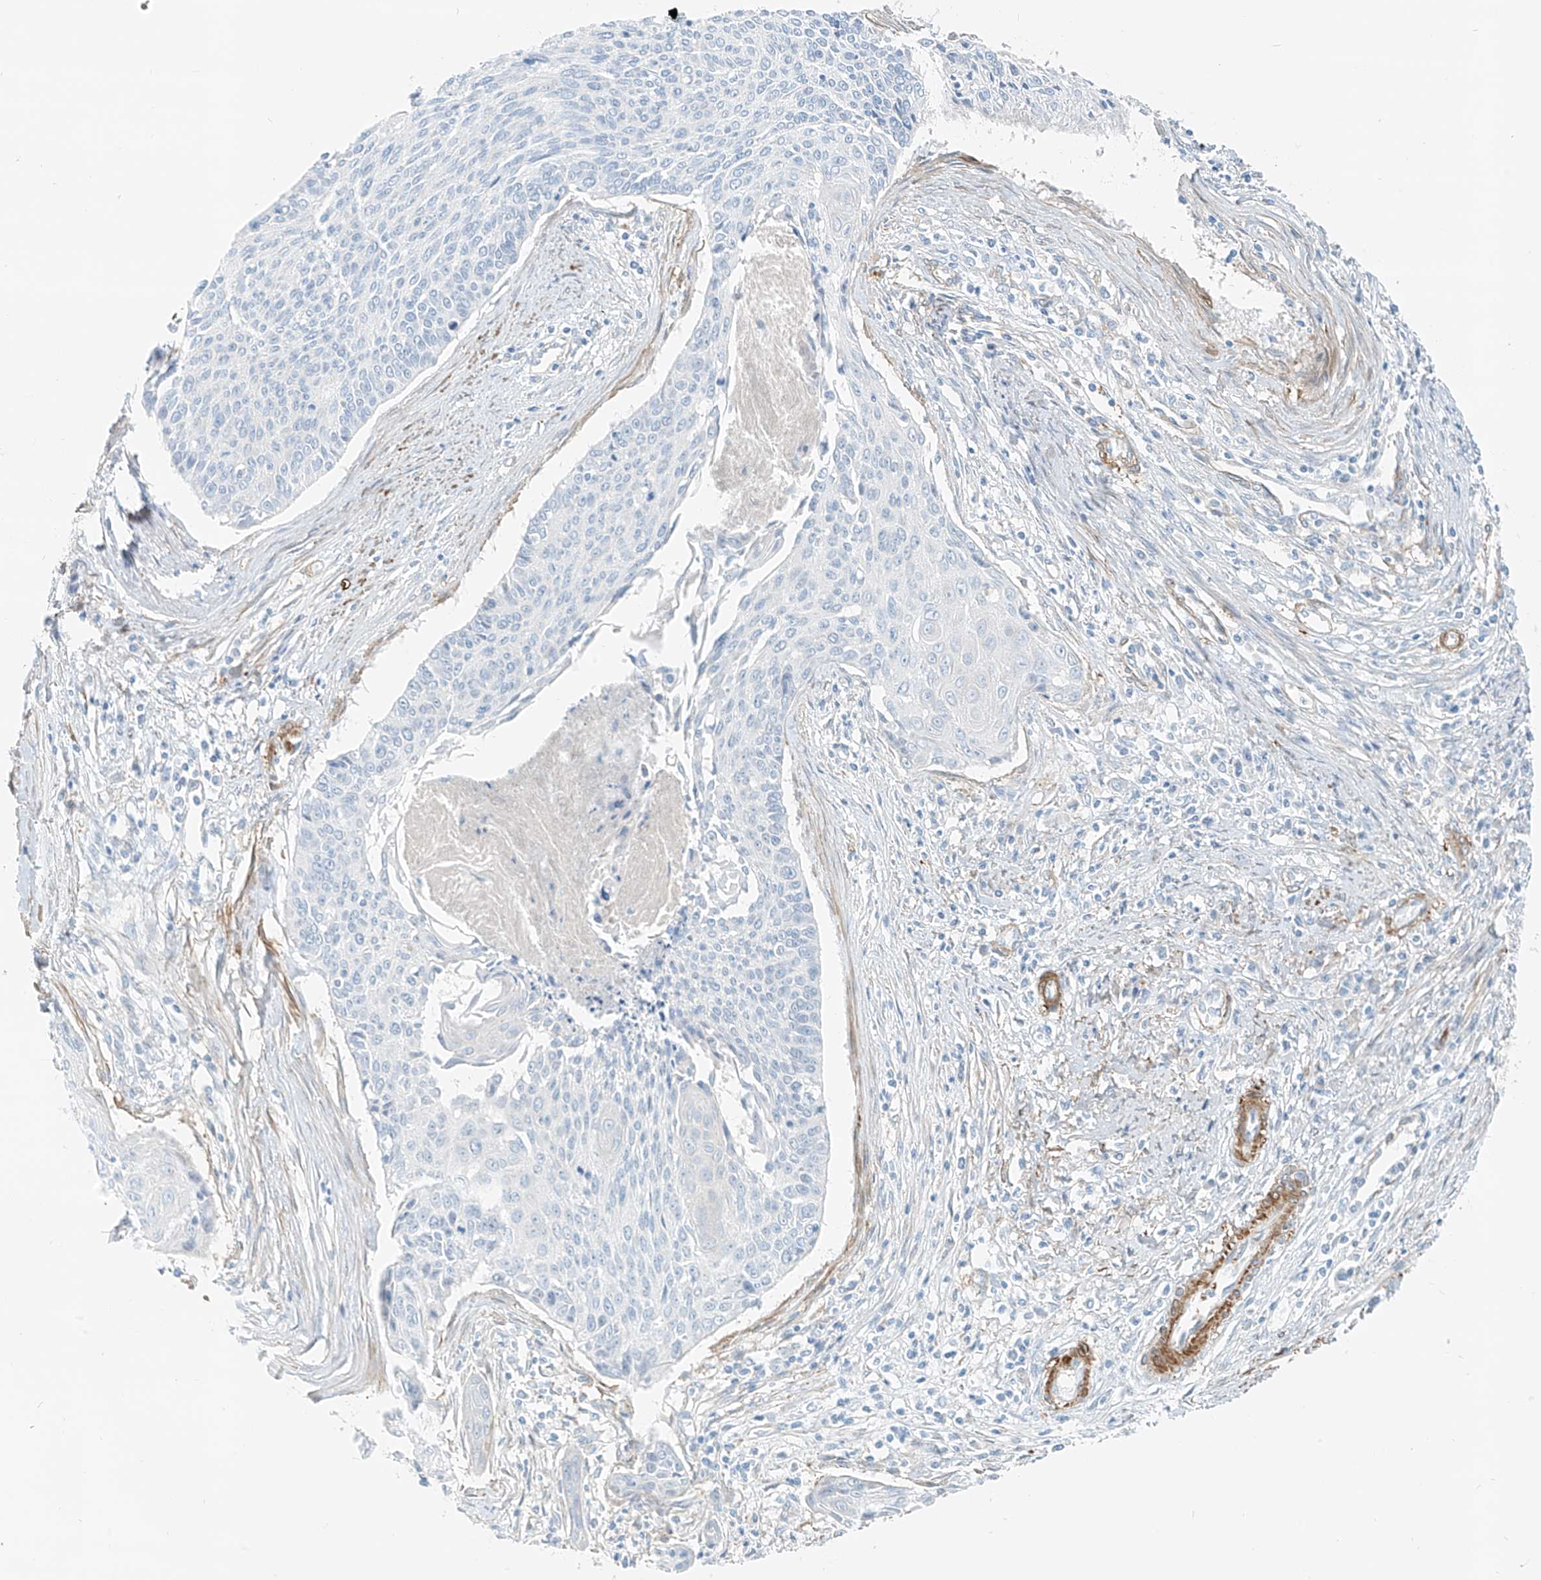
{"staining": {"intensity": "negative", "quantity": "none", "location": "none"}, "tissue": "cervical cancer", "cell_type": "Tumor cells", "image_type": "cancer", "snomed": [{"axis": "morphology", "description": "Squamous cell carcinoma, NOS"}, {"axis": "topography", "description": "Cervix"}], "caption": "IHC histopathology image of neoplastic tissue: cervical cancer stained with DAB (3,3'-diaminobenzidine) shows no significant protein positivity in tumor cells.", "gene": "SMCP", "patient": {"sex": "female", "age": 55}}